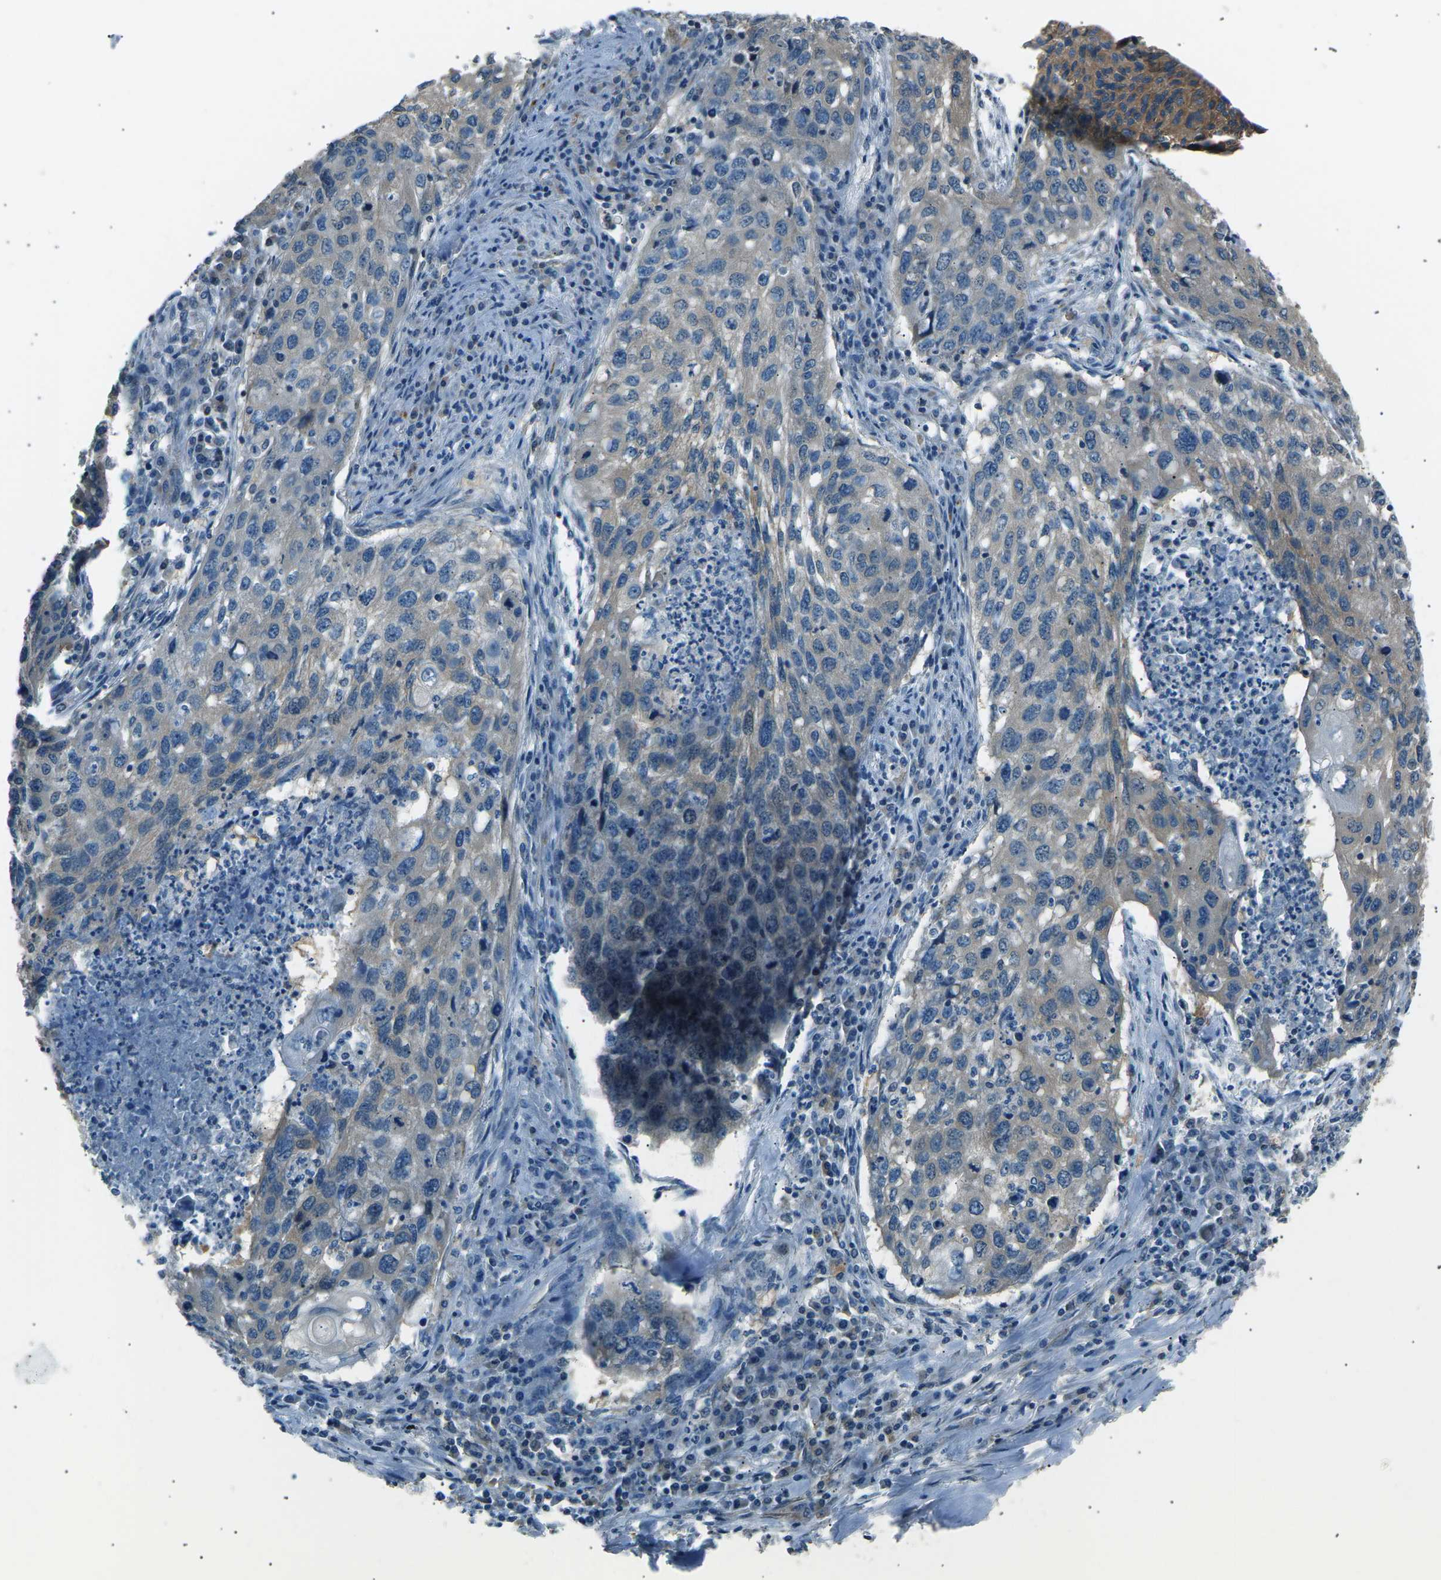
{"staining": {"intensity": "weak", "quantity": "<25%", "location": "cytoplasmic/membranous"}, "tissue": "lung cancer", "cell_type": "Tumor cells", "image_type": "cancer", "snomed": [{"axis": "morphology", "description": "Squamous cell carcinoma, NOS"}, {"axis": "topography", "description": "Lung"}], "caption": "The image exhibits no staining of tumor cells in lung squamous cell carcinoma. (Brightfield microscopy of DAB (3,3'-diaminobenzidine) immunohistochemistry at high magnification).", "gene": "SLK", "patient": {"sex": "female", "age": 63}}